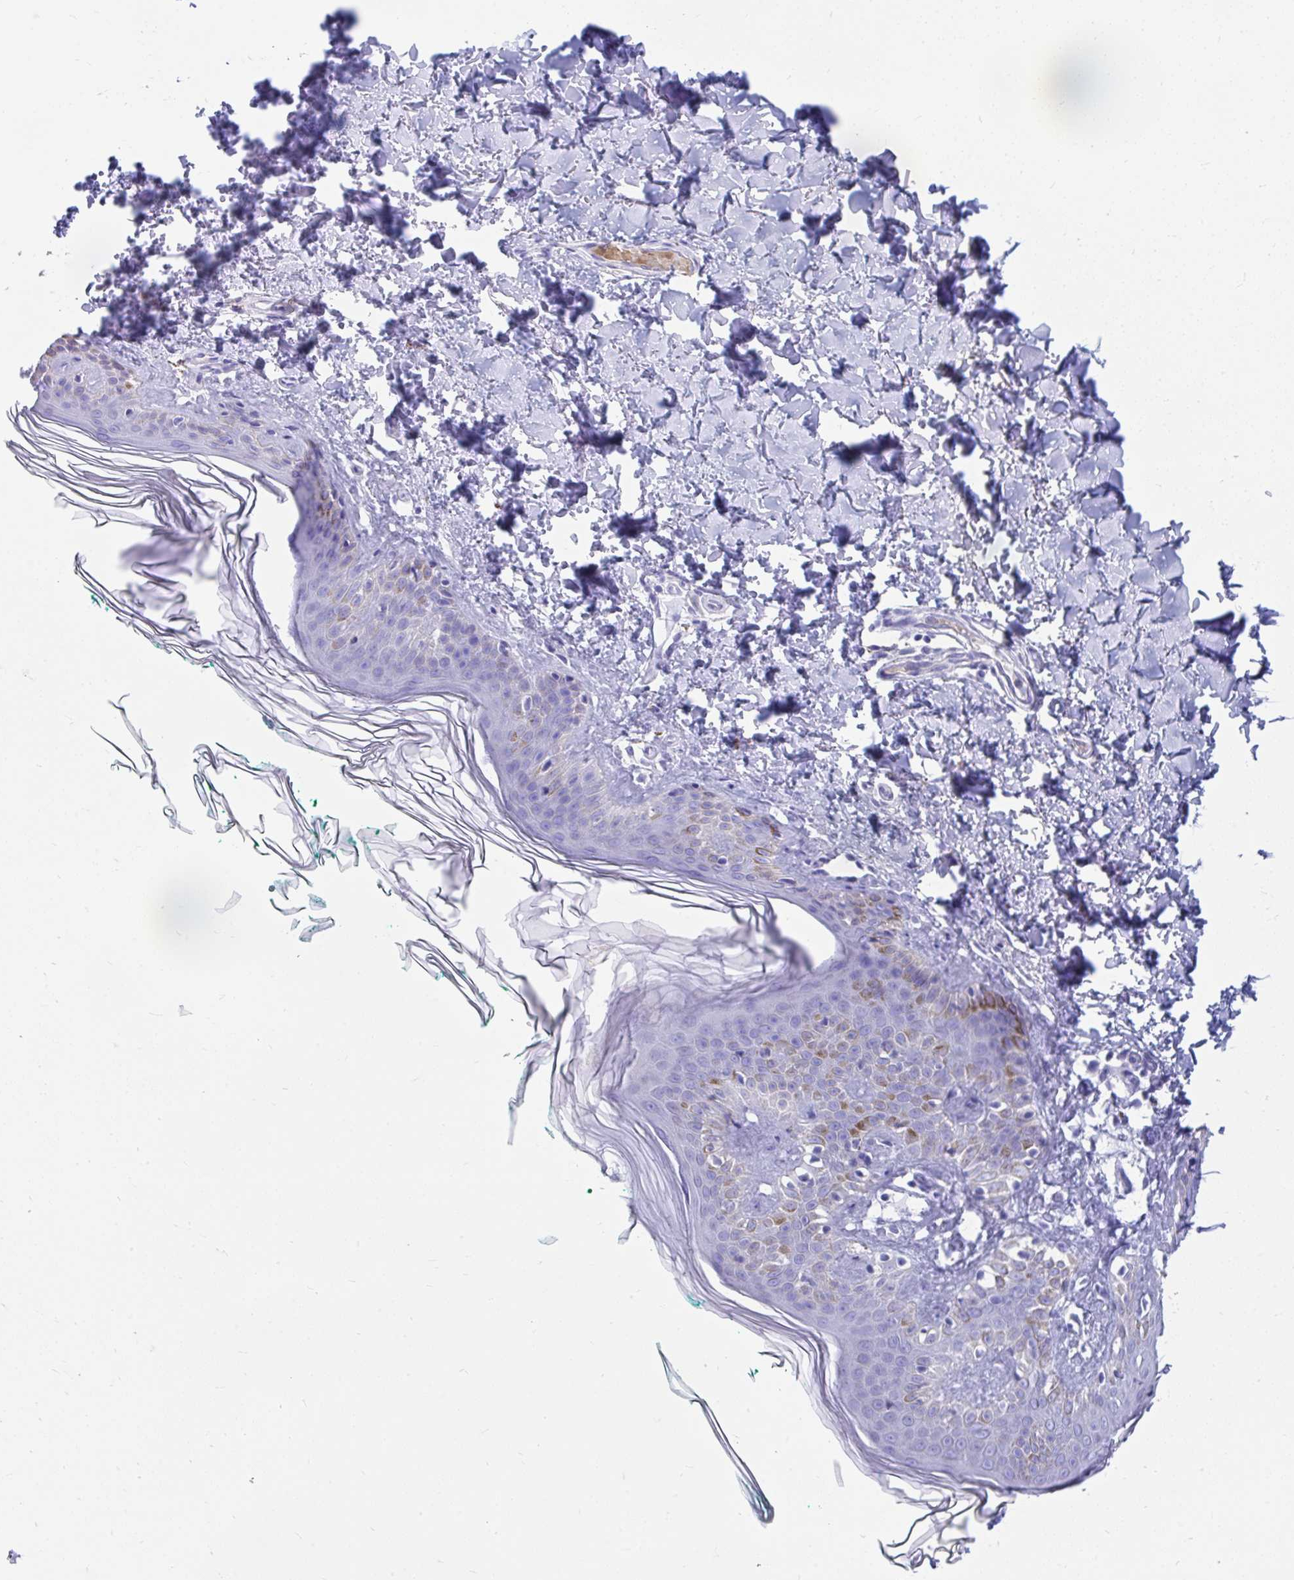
{"staining": {"intensity": "negative", "quantity": "none", "location": "none"}, "tissue": "skin", "cell_type": "Fibroblasts", "image_type": "normal", "snomed": [{"axis": "morphology", "description": "Normal tissue, NOS"}, {"axis": "topography", "description": "Skin"}, {"axis": "topography", "description": "Peripheral nerve tissue"}], "caption": "Fibroblasts show no significant protein expression in benign skin. Nuclei are stained in blue.", "gene": "SMIM9", "patient": {"sex": "female", "age": 45}}